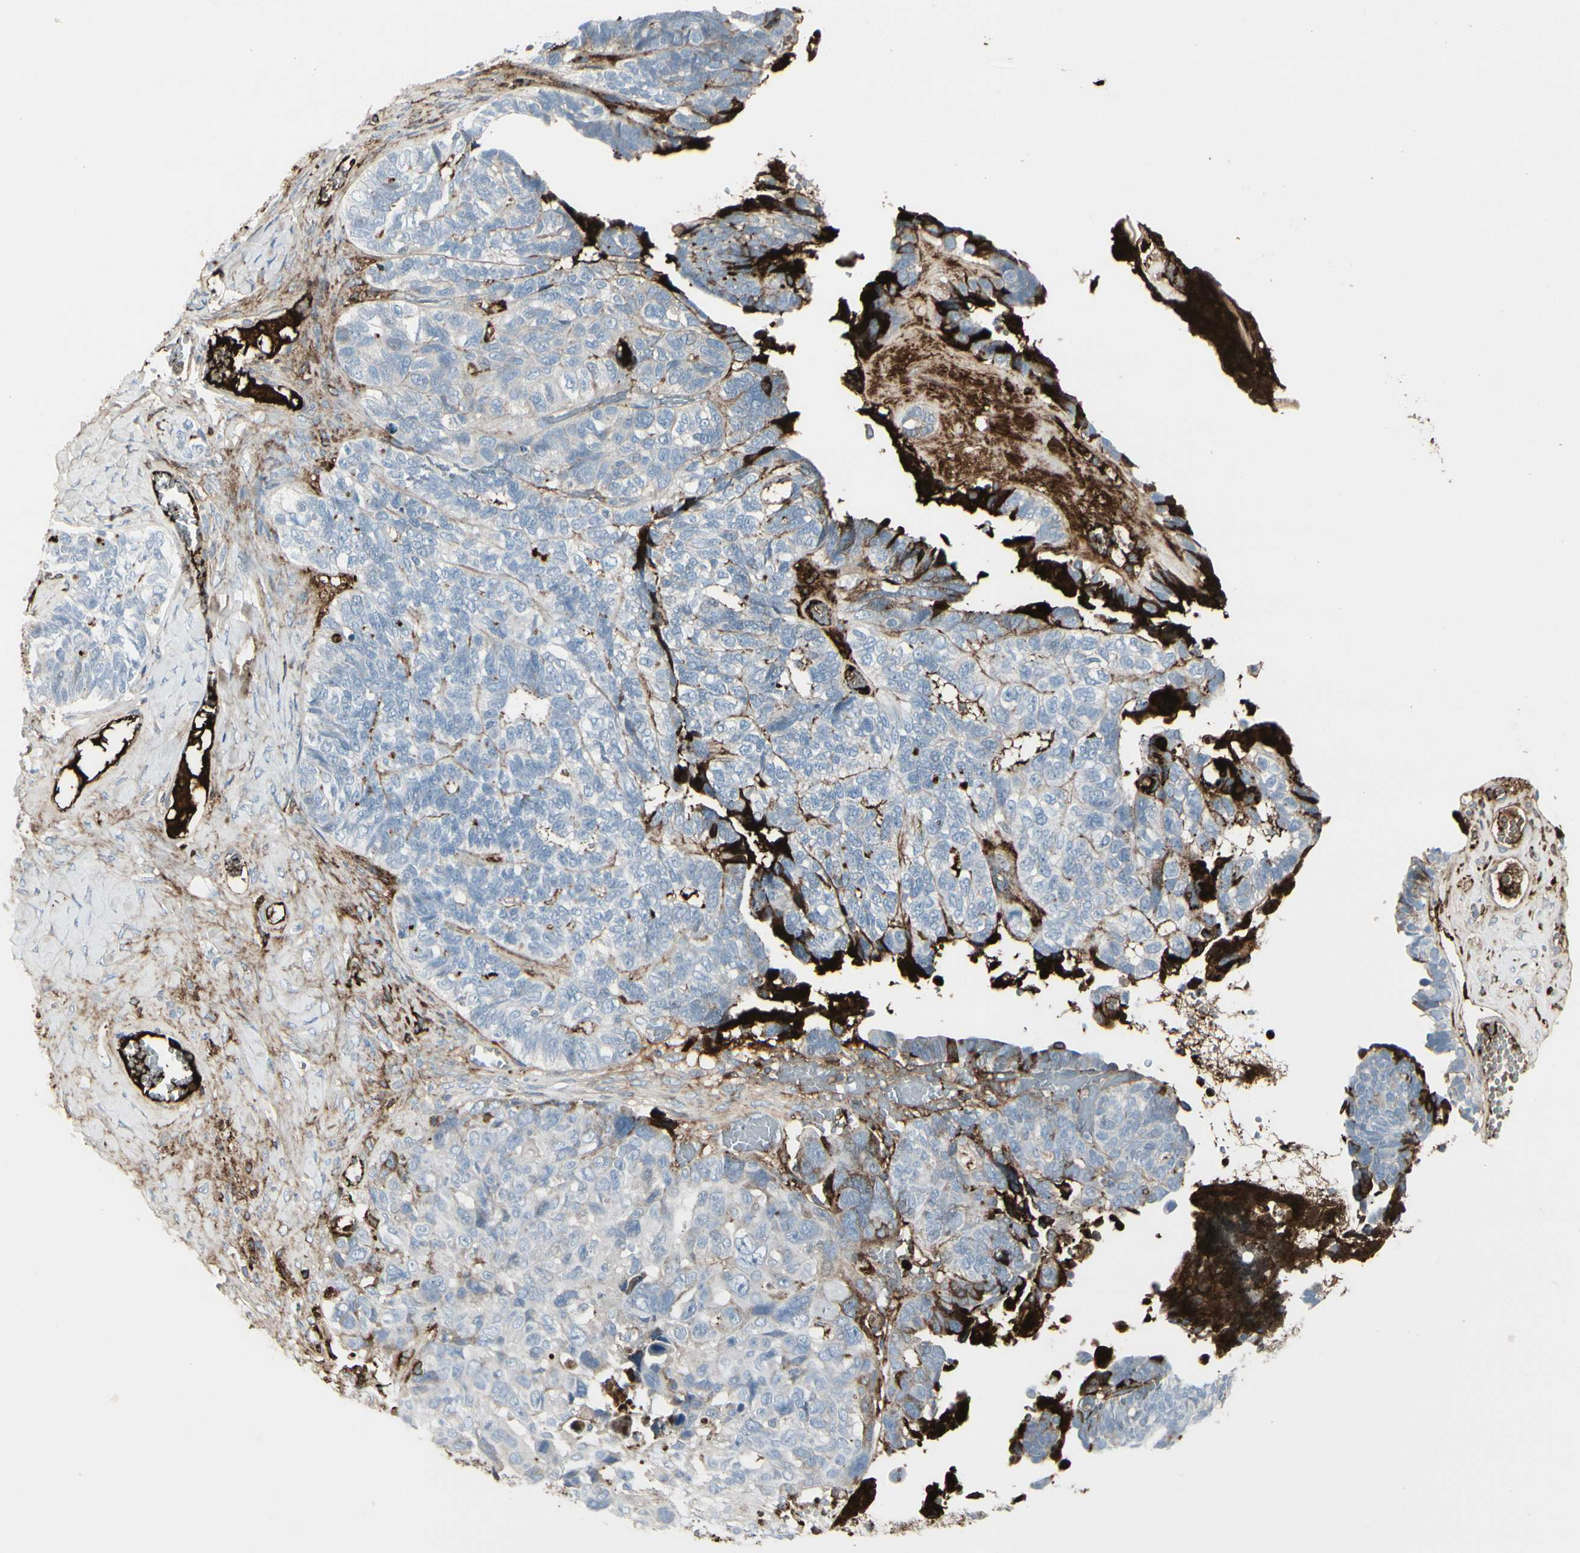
{"staining": {"intensity": "moderate", "quantity": "<25%", "location": "cytoplasmic/membranous"}, "tissue": "ovarian cancer", "cell_type": "Tumor cells", "image_type": "cancer", "snomed": [{"axis": "morphology", "description": "Cystadenocarcinoma, serous, NOS"}, {"axis": "topography", "description": "Ovary"}], "caption": "Immunohistochemical staining of serous cystadenocarcinoma (ovarian) displays low levels of moderate cytoplasmic/membranous positivity in about <25% of tumor cells.", "gene": "IGHG1", "patient": {"sex": "female", "age": 79}}